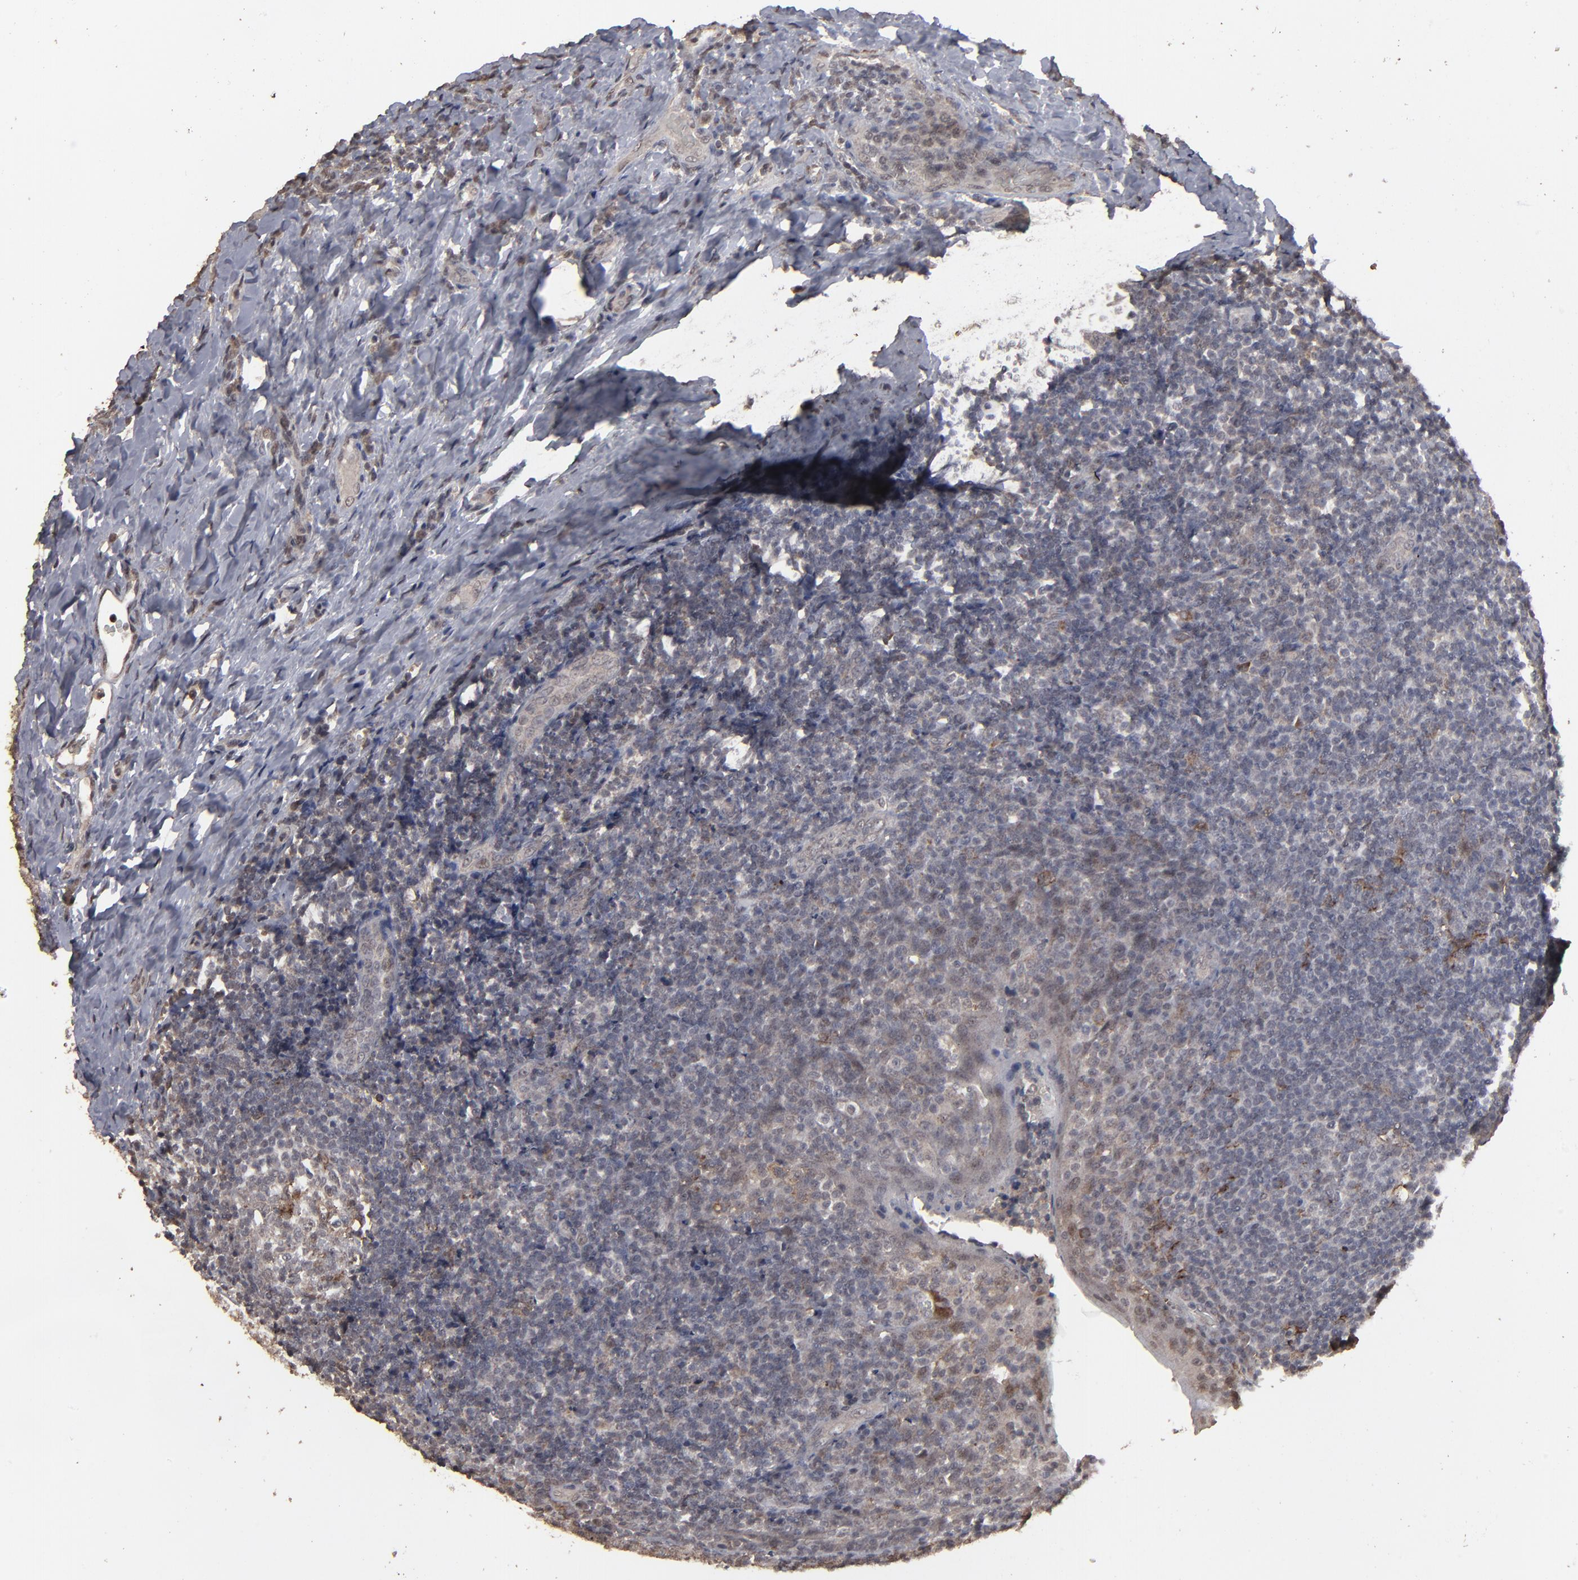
{"staining": {"intensity": "weak", "quantity": "<25%", "location": "cytoplasmic/membranous"}, "tissue": "tonsil", "cell_type": "Germinal center cells", "image_type": "normal", "snomed": [{"axis": "morphology", "description": "Normal tissue, NOS"}, {"axis": "topography", "description": "Tonsil"}], "caption": "An IHC image of unremarkable tonsil is shown. There is no staining in germinal center cells of tonsil.", "gene": "SLC22A17", "patient": {"sex": "male", "age": 31}}